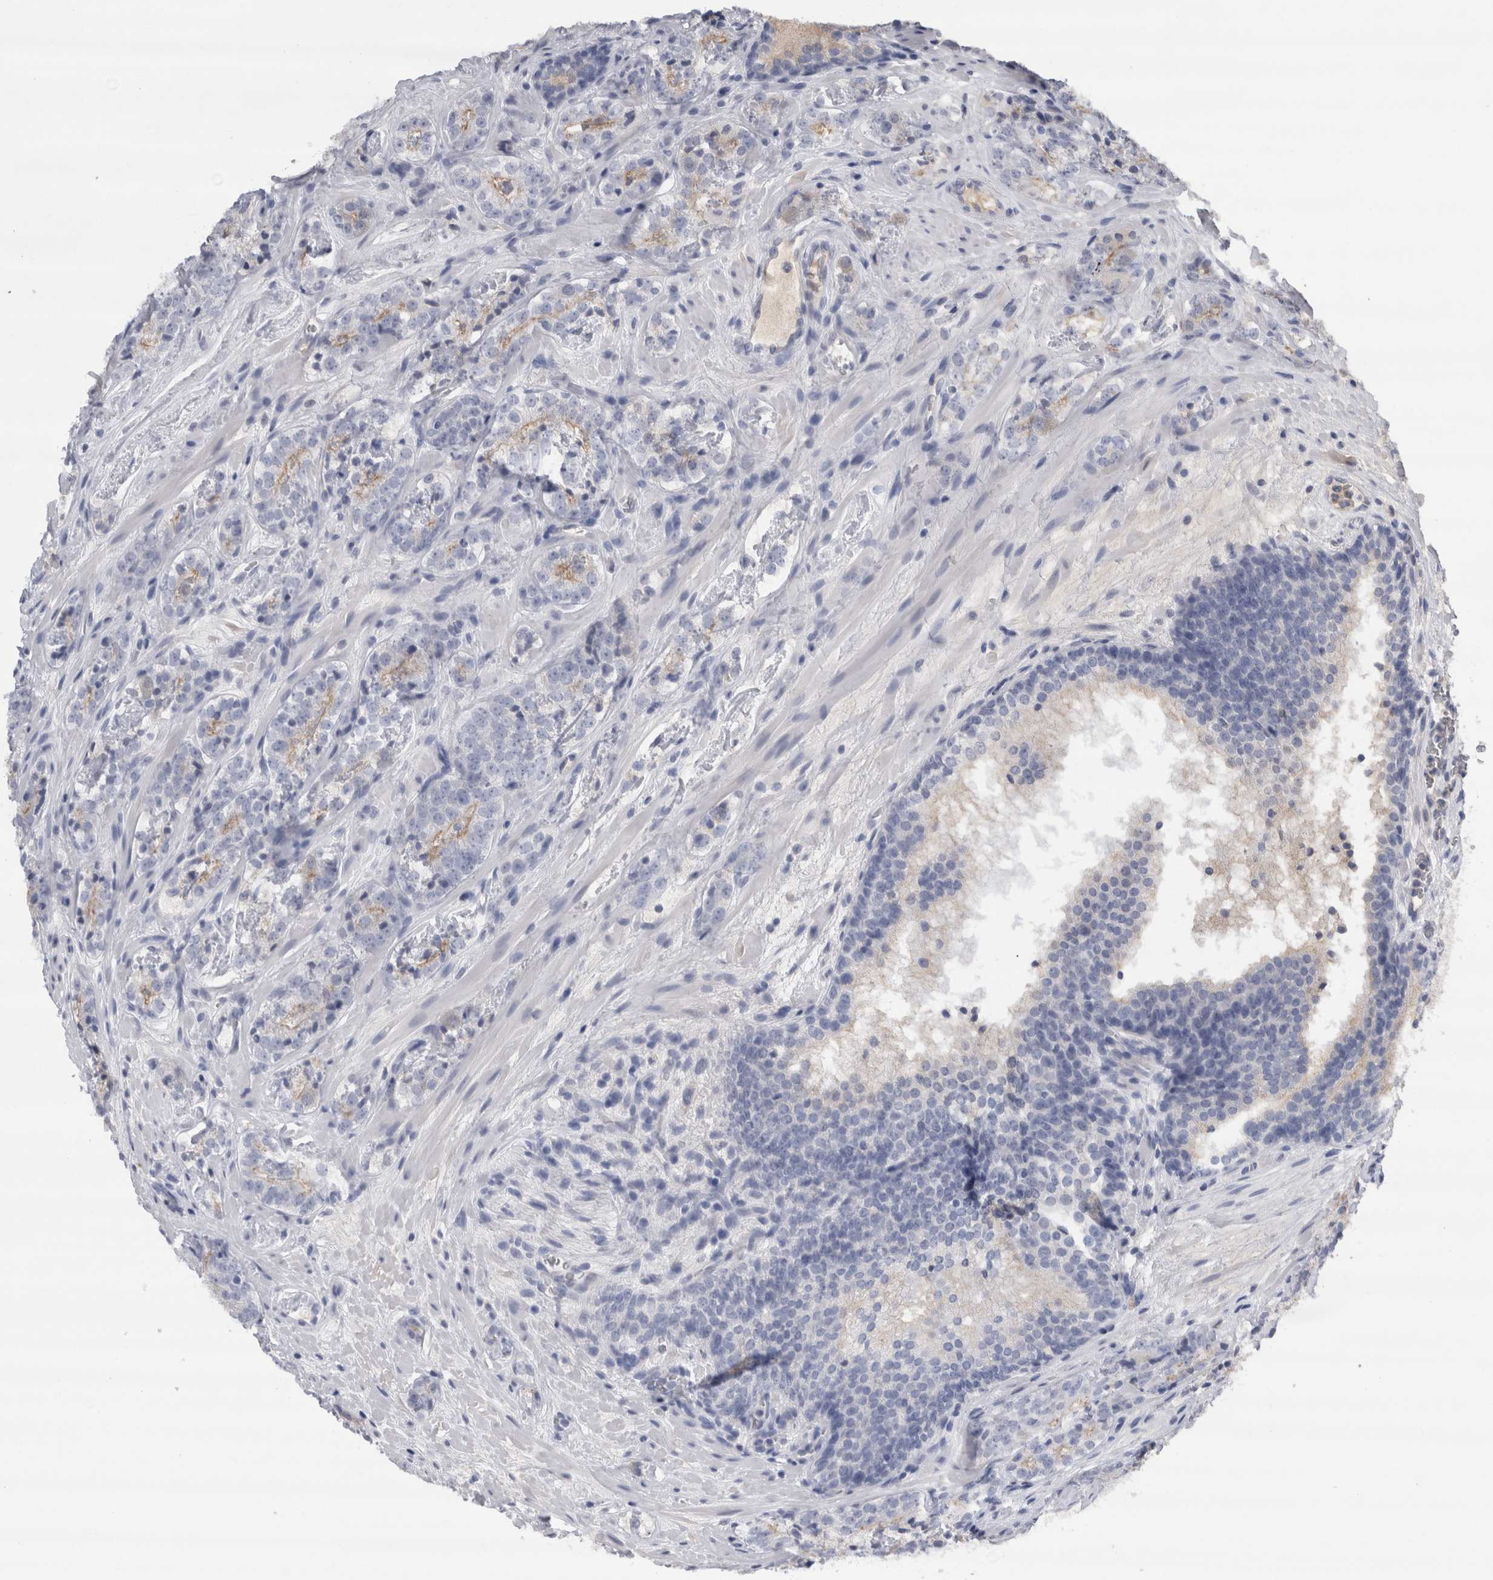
{"staining": {"intensity": "weak", "quantity": "<25%", "location": "cytoplasmic/membranous"}, "tissue": "prostate cancer", "cell_type": "Tumor cells", "image_type": "cancer", "snomed": [{"axis": "morphology", "description": "Adenocarcinoma, High grade"}, {"axis": "topography", "description": "Prostate"}], "caption": "Protein analysis of prostate cancer displays no significant staining in tumor cells. (Stains: DAB (3,3'-diaminobenzidine) immunohistochemistry (IHC) with hematoxylin counter stain, Microscopy: brightfield microscopy at high magnification).", "gene": "REG1A", "patient": {"sex": "male", "age": 56}}